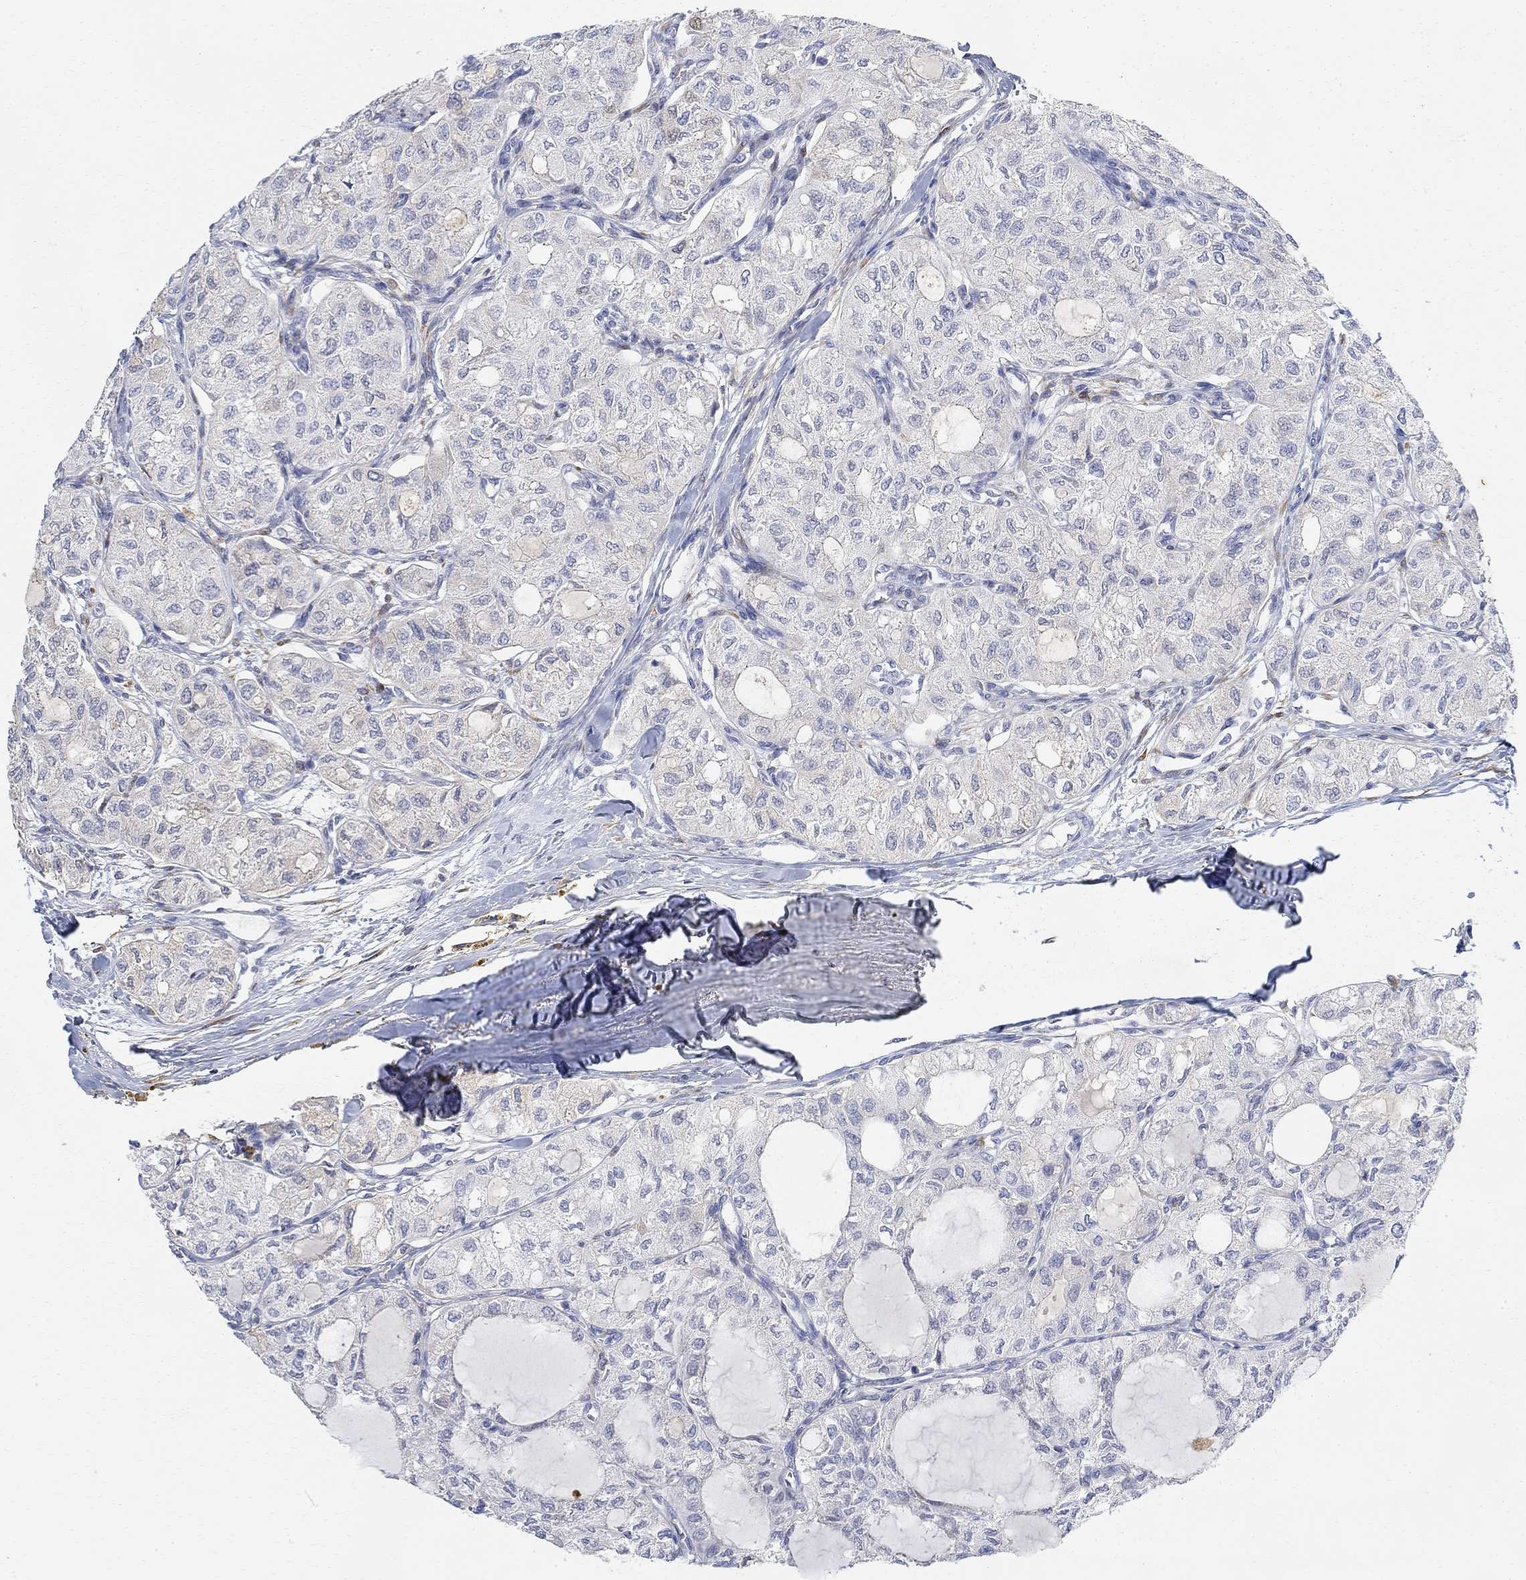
{"staining": {"intensity": "negative", "quantity": "none", "location": "none"}, "tissue": "thyroid cancer", "cell_type": "Tumor cells", "image_type": "cancer", "snomed": [{"axis": "morphology", "description": "Follicular adenoma carcinoma, NOS"}, {"axis": "topography", "description": "Thyroid gland"}], "caption": "Tumor cells are negative for brown protein staining in thyroid cancer.", "gene": "FNDC5", "patient": {"sex": "male", "age": 75}}